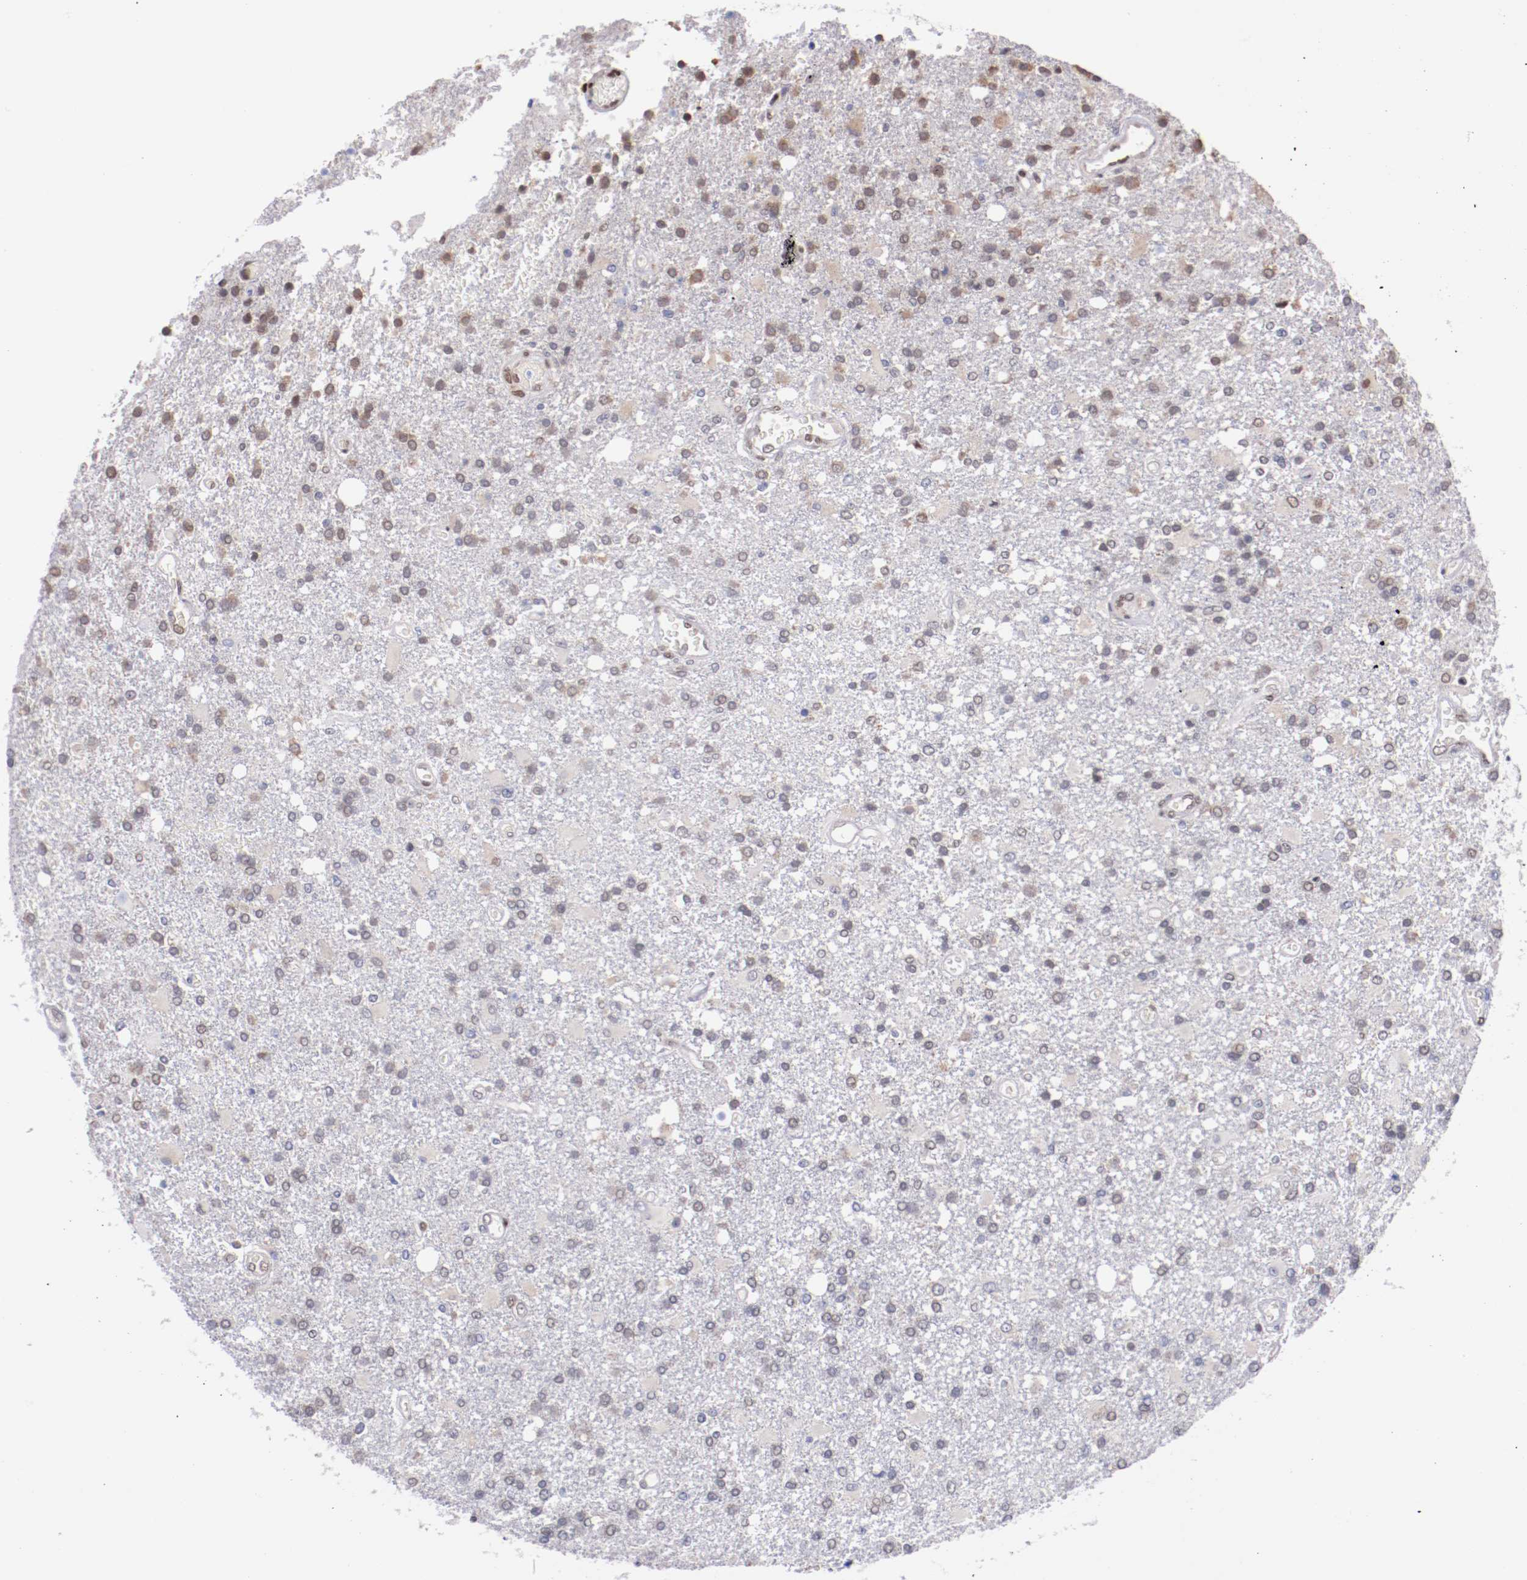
{"staining": {"intensity": "weak", "quantity": "<25%", "location": "nuclear"}, "tissue": "glioma", "cell_type": "Tumor cells", "image_type": "cancer", "snomed": [{"axis": "morphology", "description": "Glioma, malignant, High grade"}, {"axis": "topography", "description": "Cerebral cortex"}], "caption": "High magnification brightfield microscopy of glioma stained with DAB (3,3'-diaminobenzidine) (brown) and counterstained with hematoxylin (blue): tumor cells show no significant expression. The staining is performed using DAB (3,3'-diaminobenzidine) brown chromogen with nuclei counter-stained in using hematoxylin.", "gene": "SRF", "patient": {"sex": "male", "age": 79}}